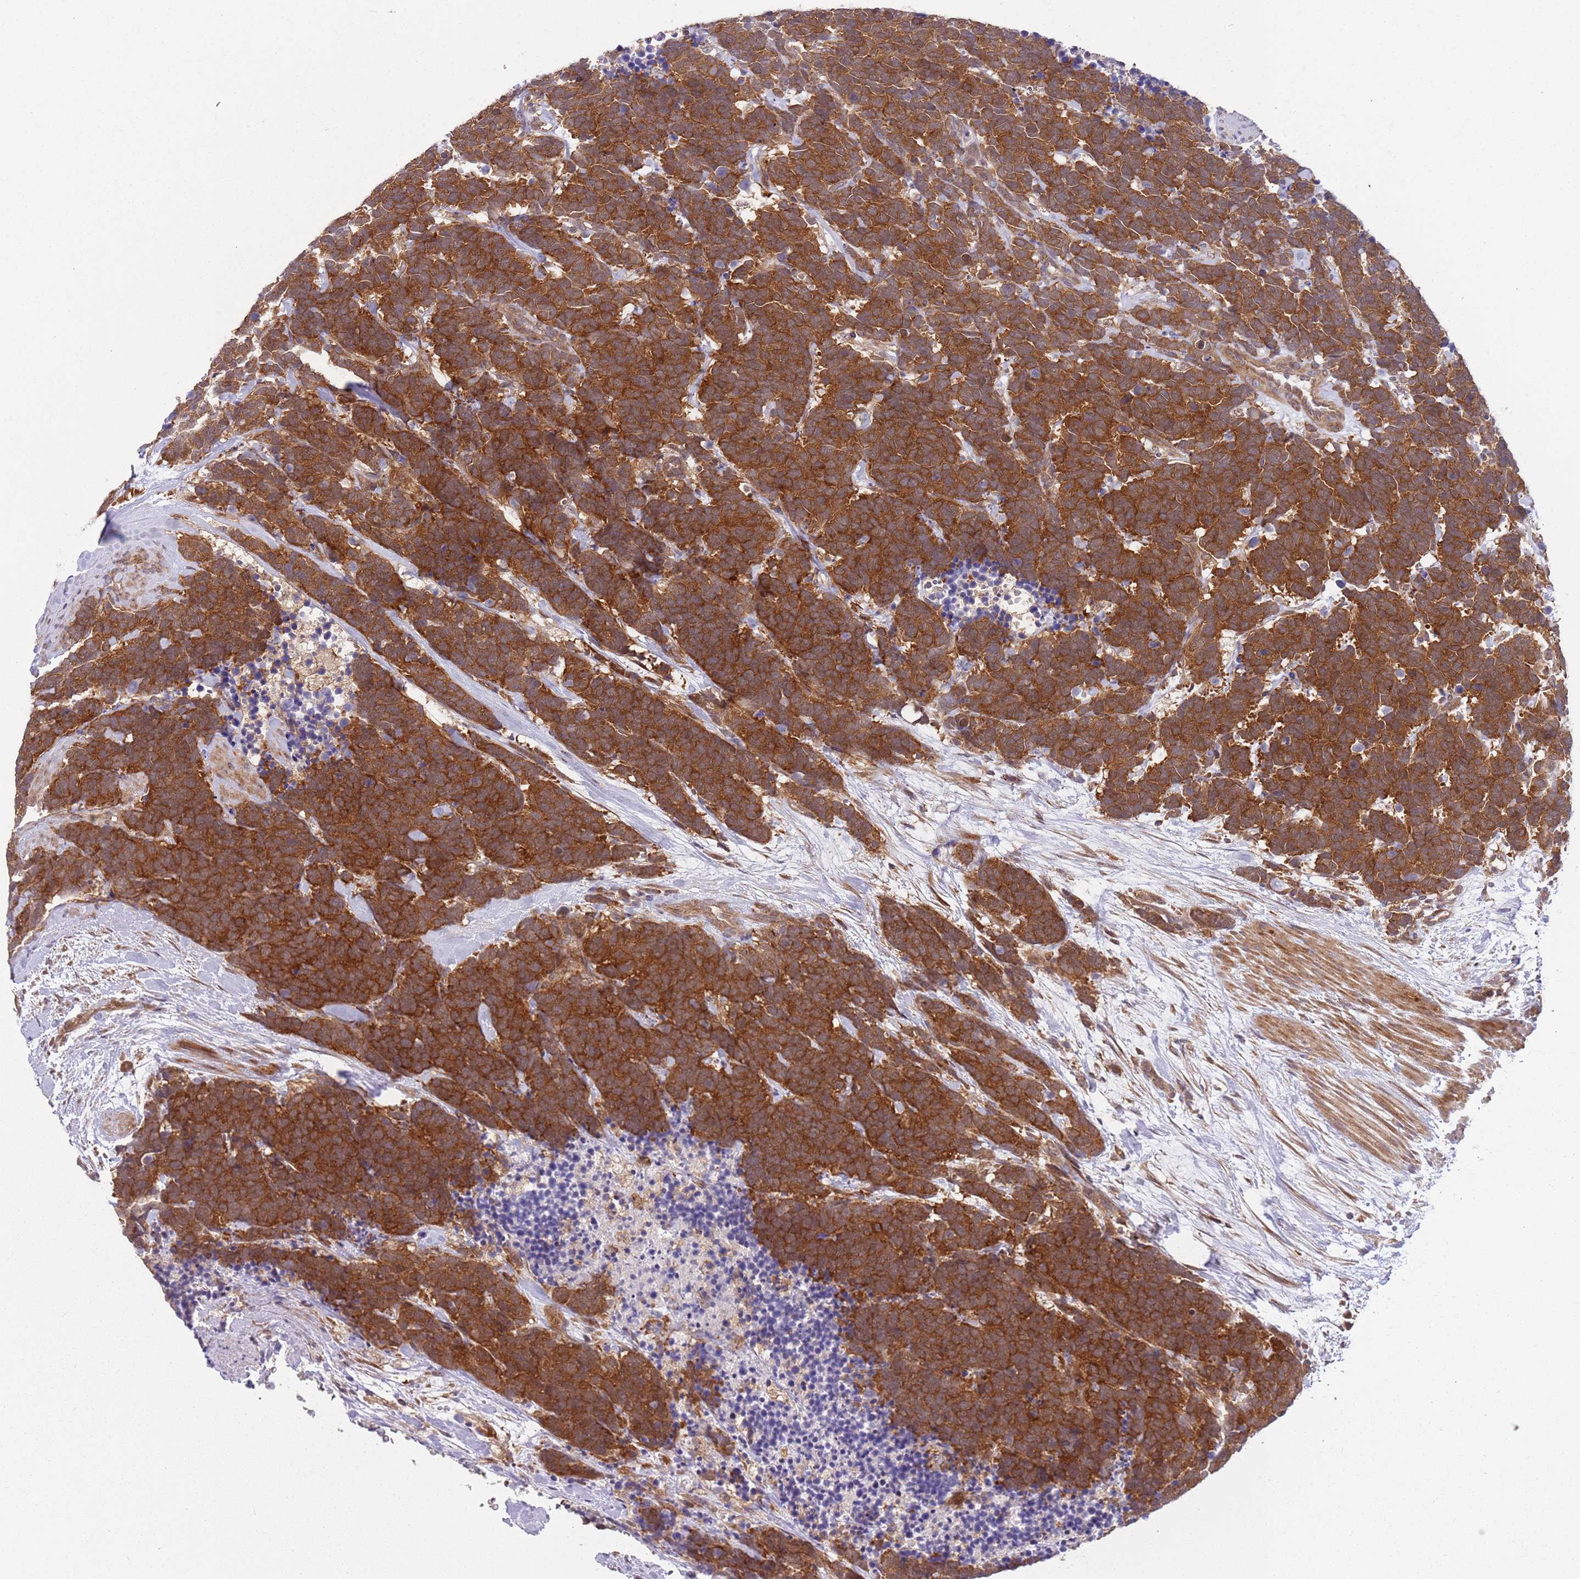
{"staining": {"intensity": "strong", "quantity": ">75%", "location": "cytoplasmic/membranous"}, "tissue": "carcinoid", "cell_type": "Tumor cells", "image_type": "cancer", "snomed": [{"axis": "morphology", "description": "Carcinoma, NOS"}, {"axis": "morphology", "description": "Carcinoid, malignant, NOS"}, {"axis": "topography", "description": "Prostate"}], "caption": "The micrograph exhibits immunohistochemical staining of carcinoma. There is strong cytoplasmic/membranous expression is present in approximately >75% of tumor cells. (DAB (3,3'-diaminobenzidine) IHC, brown staining for protein, blue staining for nuclei).", "gene": "GGA1", "patient": {"sex": "male", "age": 57}}